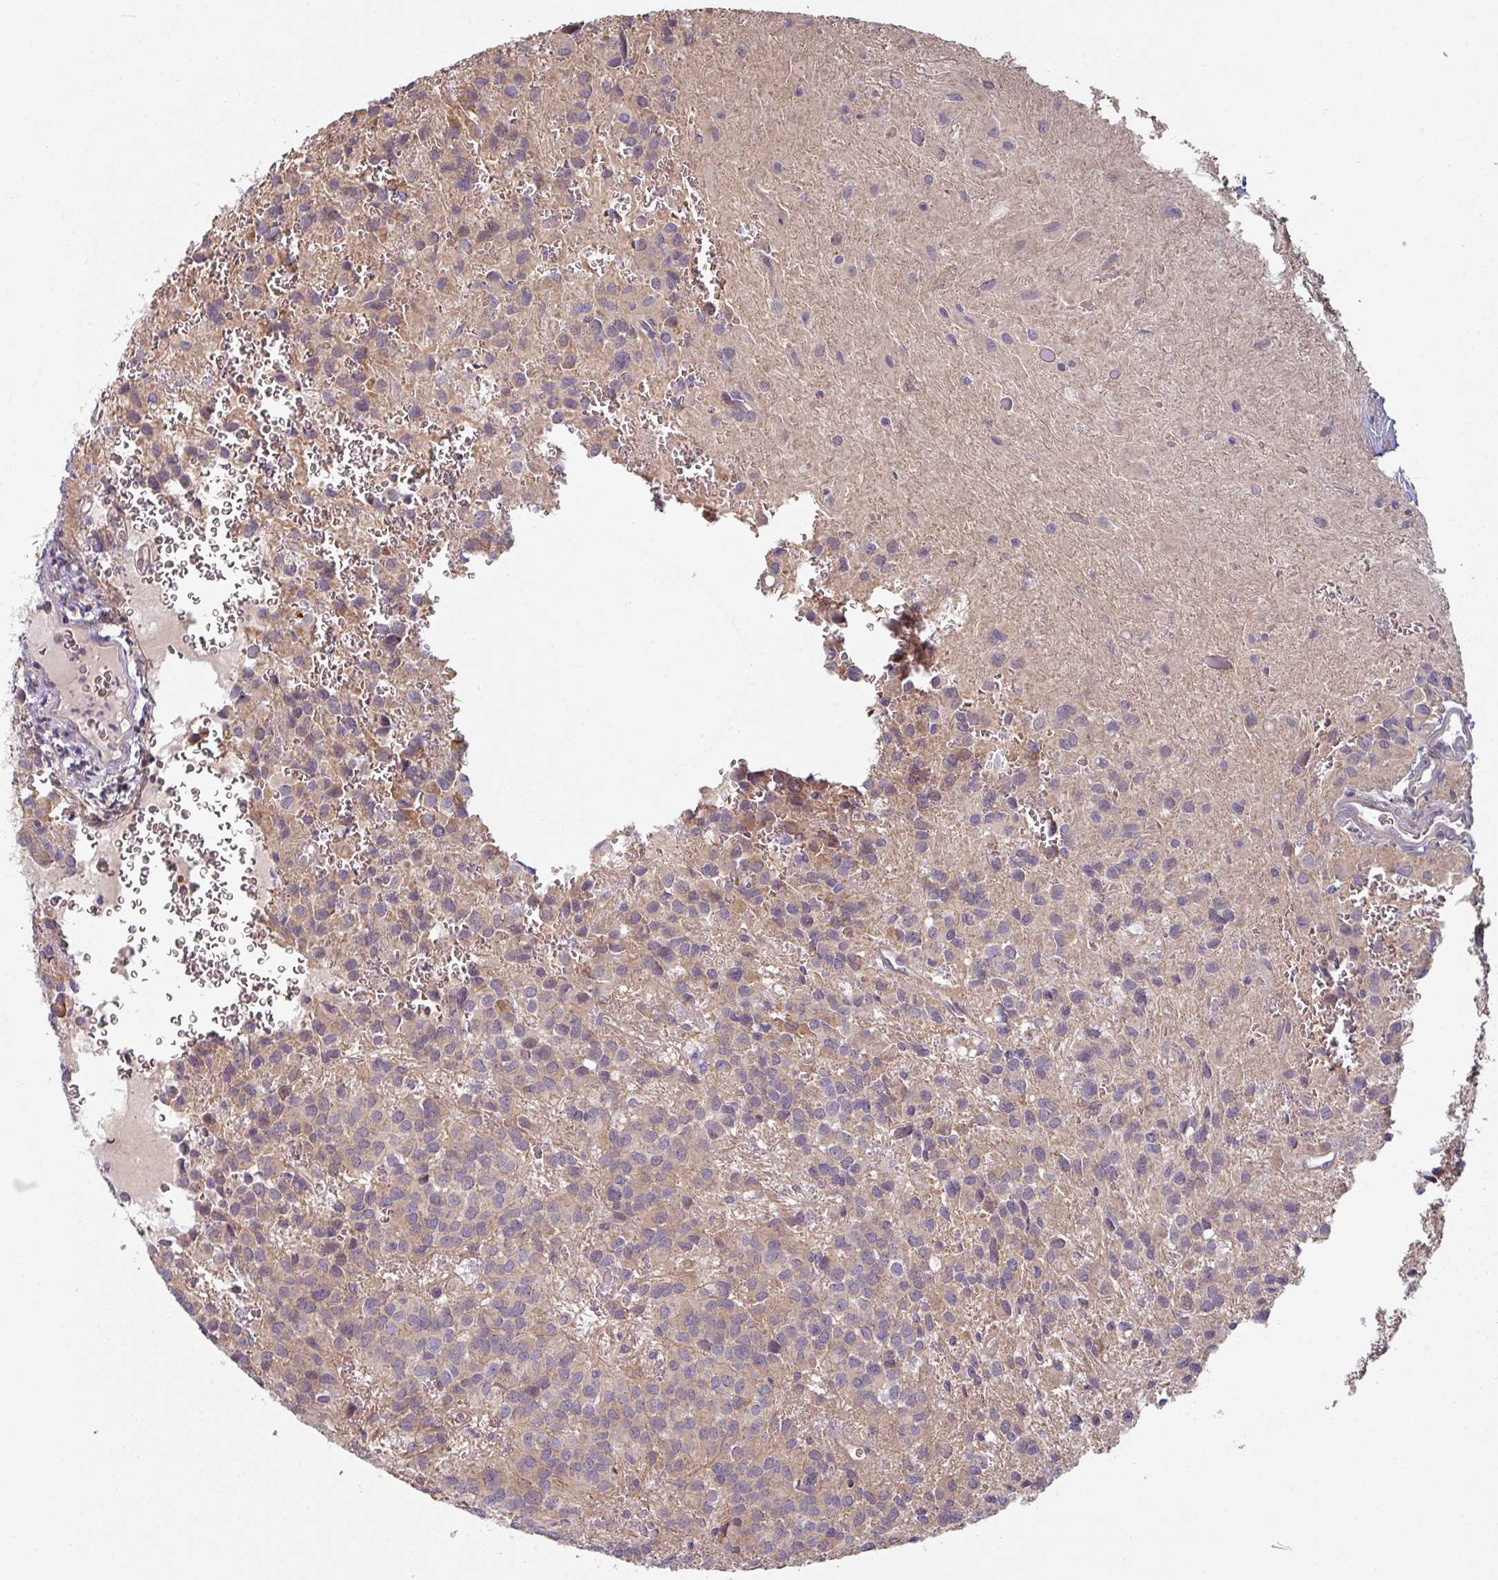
{"staining": {"intensity": "weak", "quantity": "25%-75%", "location": "cytoplasmic/membranous"}, "tissue": "glioma", "cell_type": "Tumor cells", "image_type": "cancer", "snomed": [{"axis": "morphology", "description": "Glioma, malignant, Low grade"}, {"axis": "topography", "description": "Brain"}], "caption": "Immunohistochemistry staining of malignant glioma (low-grade), which reveals low levels of weak cytoplasmic/membranous expression in approximately 25%-75% of tumor cells indicating weak cytoplasmic/membranous protein expression. The staining was performed using DAB (brown) for protein detection and nuclei were counterstained in hematoxylin (blue).", "gene": "PLEKHJ1", "patient": {"sex": "male", "age": 56}}